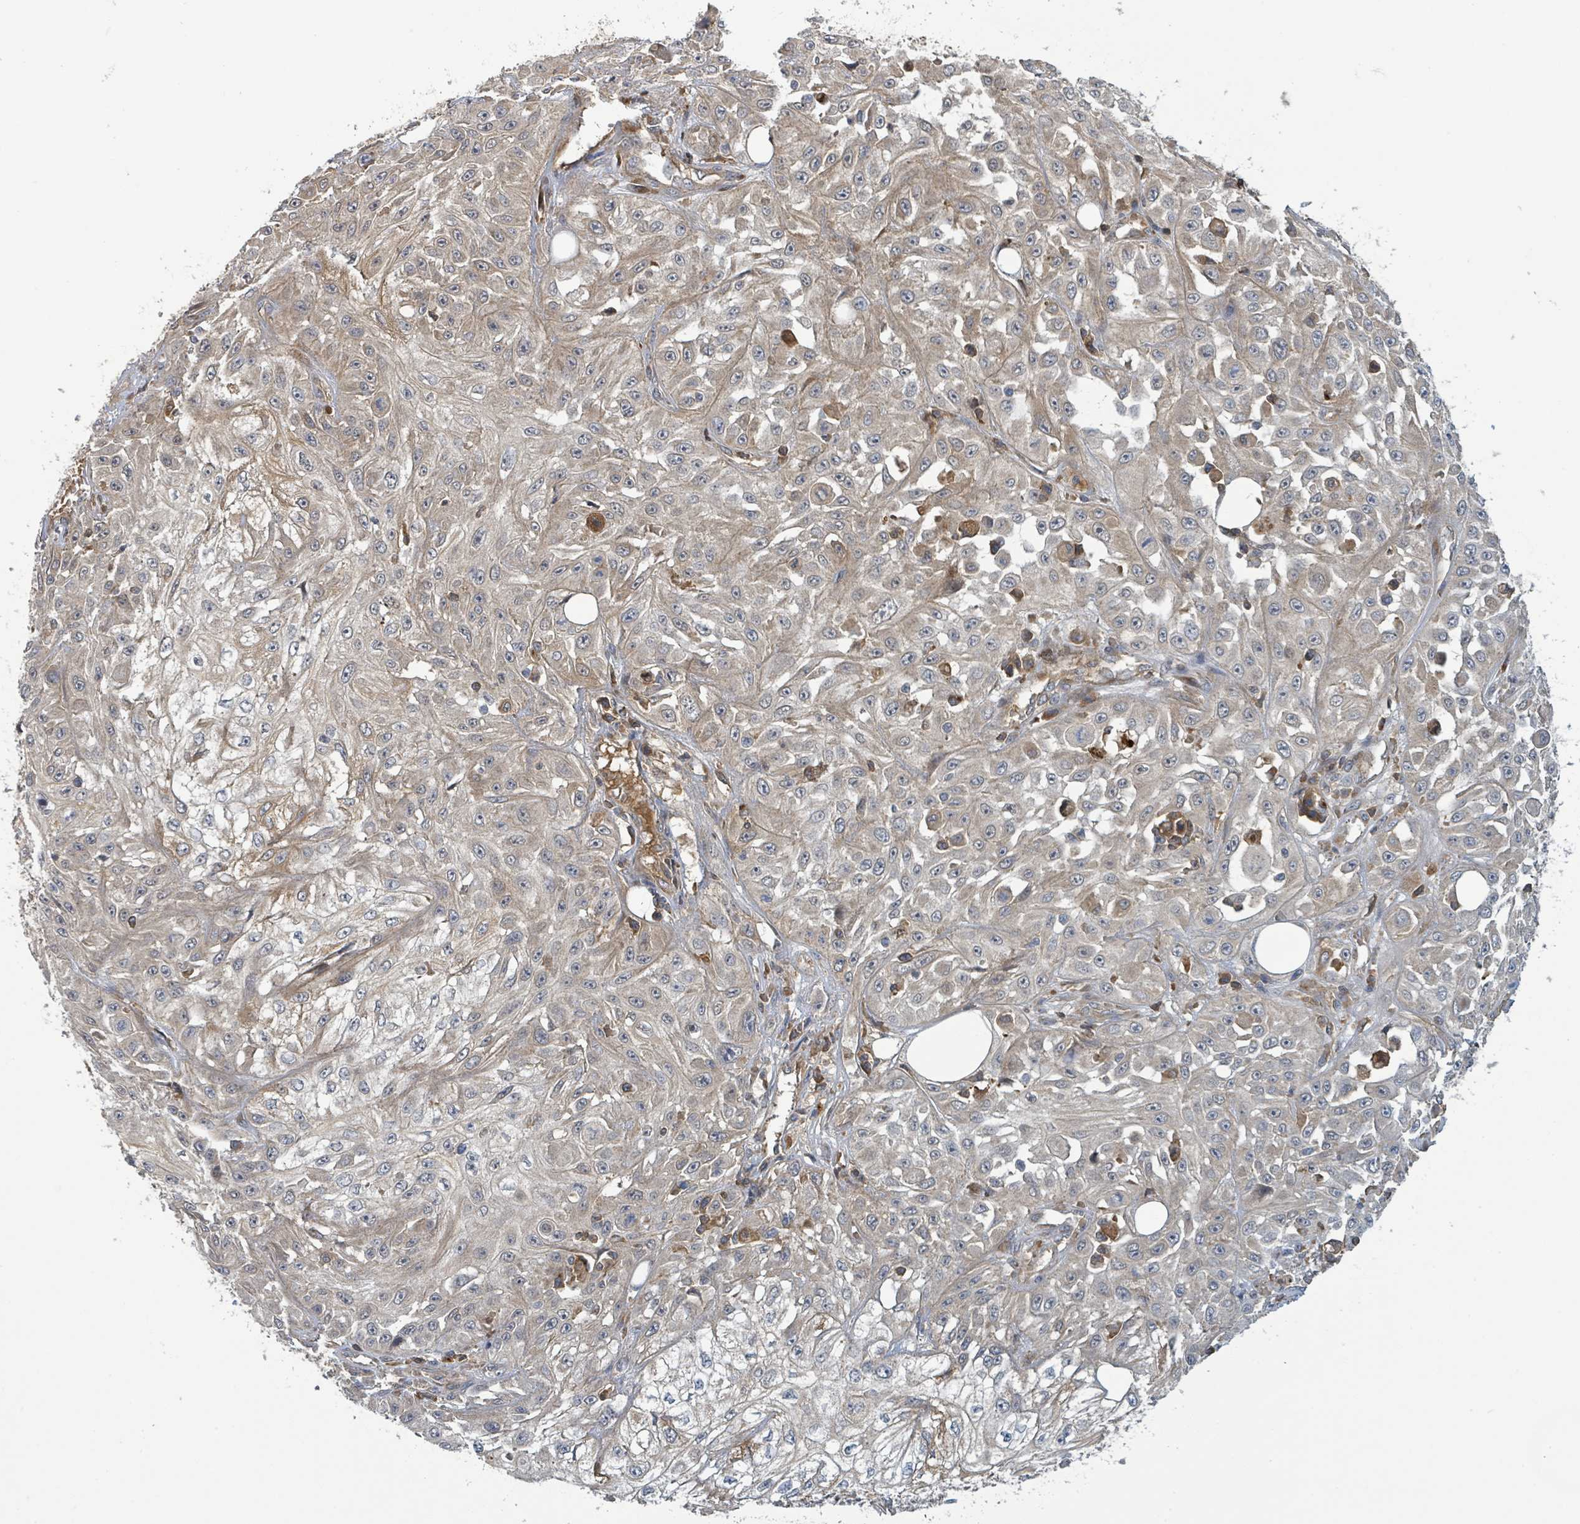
{"staining": {"intensity": "weak", "quantity": "<25%", "location": "cytoplasmic/membranous"}, "tissue": "skin cancer", "cell_type": "Tumor cells", "image_type": "cancer", "snomed": [{"axis": "morphology", "description": "Squamous cell carcinoma, NOS"}, {"axis": "morphology", "description": "Squamous cell carcinoma, metastatic, NOS"}, {"axis": "topography", "description": "Skin"}, {"axis": "topography", "description": "Lymph node"}], "caption": "This is an immunohistochemistry (IHC) micrograph of skin cancer. There is no expression in tumor cells.", "gene": "STARD4", "patient": {"sex": "male", "age": 75}}